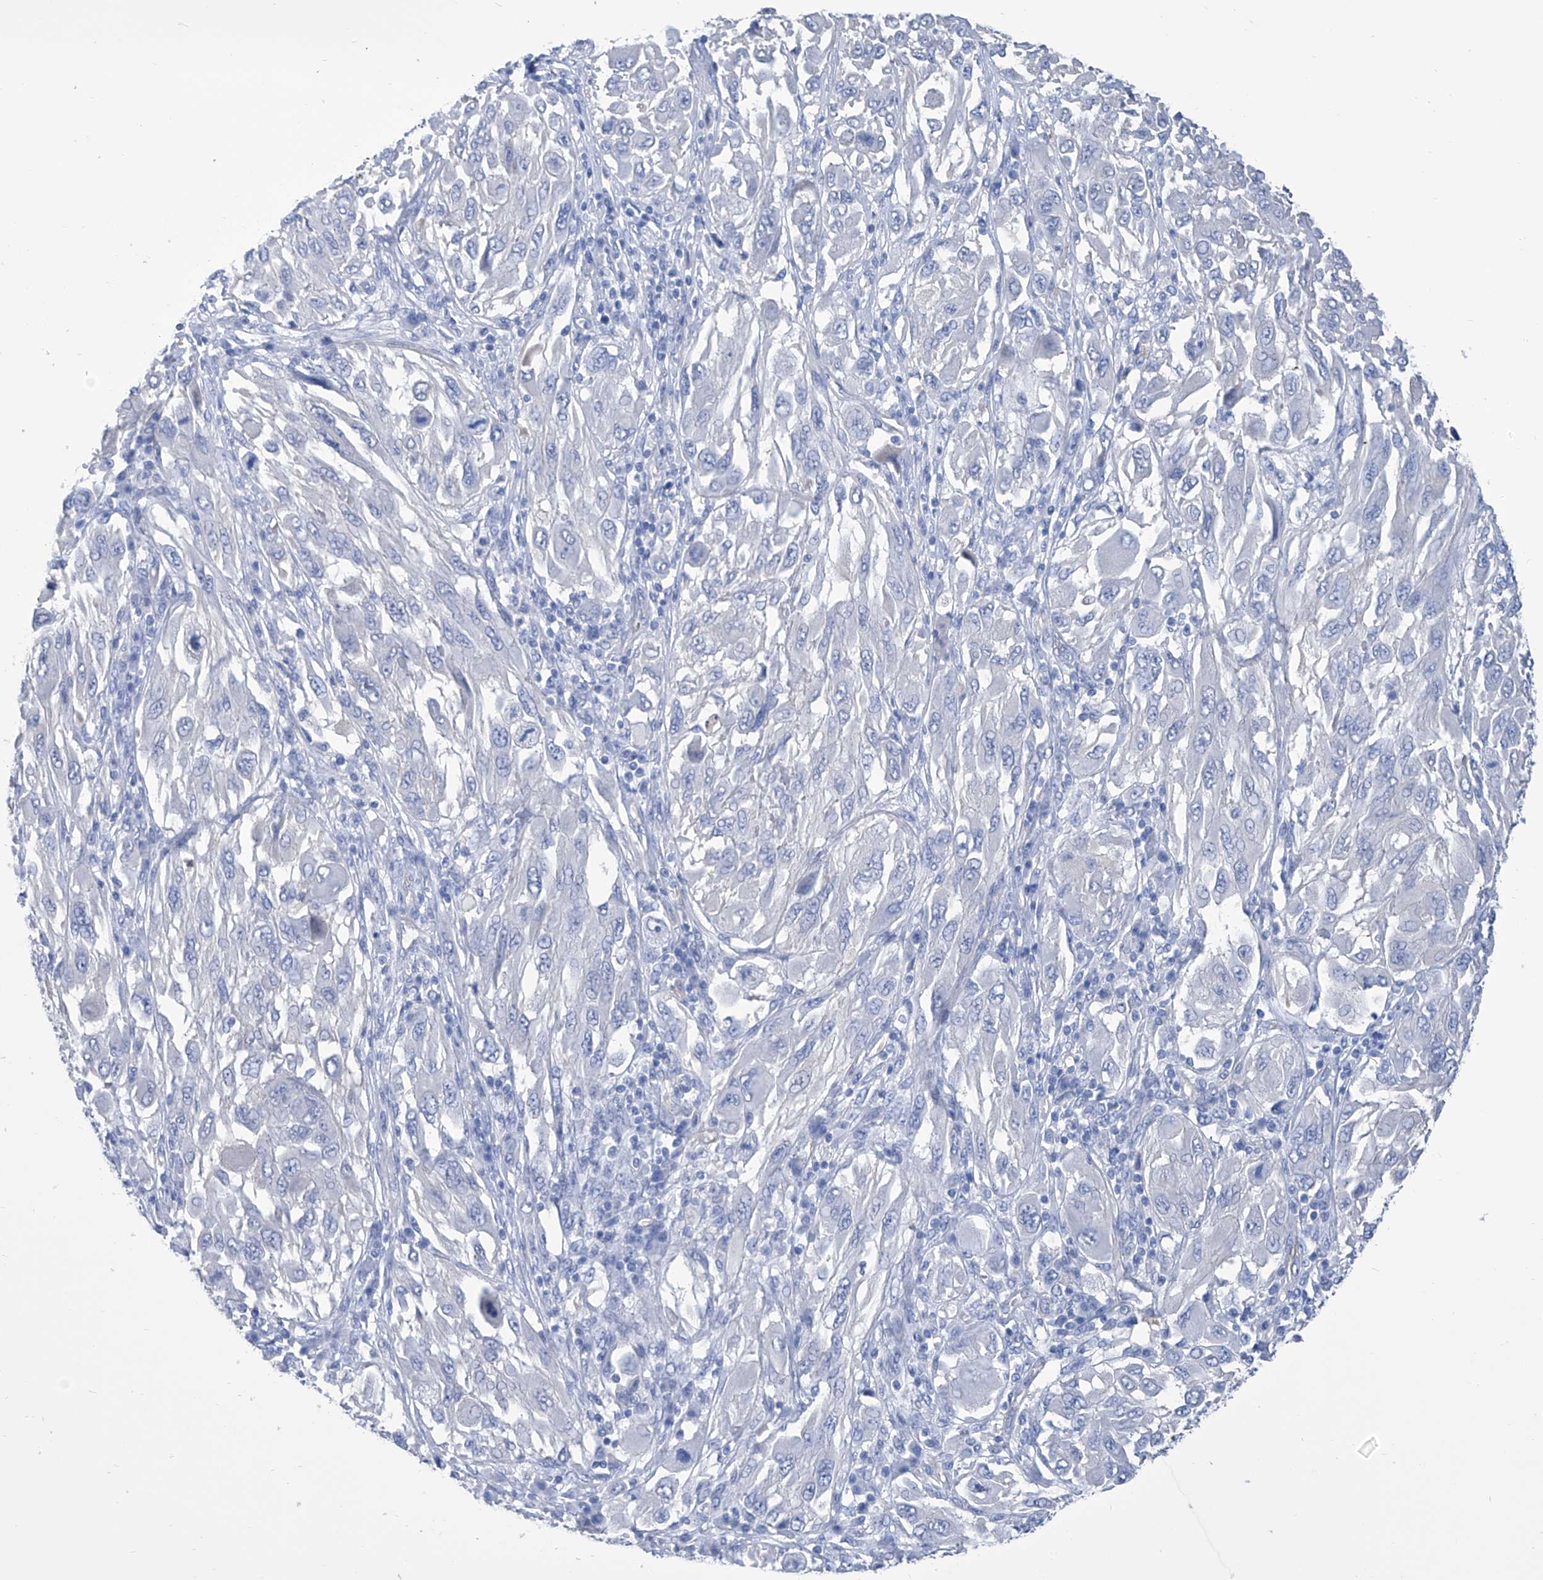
{"staining": {"intensity": "negative", "quantity": "none", "location": "none"}, "tissue": "melanoma", "cell_type": "Tumor cells", "image_type": "cancer", "snomed": [{"axis": "morphology", "description": "Malignant melanoma, NOS"}, {"axis": "topography", "description": "Skin"}], "caption": "A histopathology image of malignant melanoma stained for a protein displays no brown staining in tumor cells.", "gene": "SMS", "patient": {"sex": "female", "age": 91}}